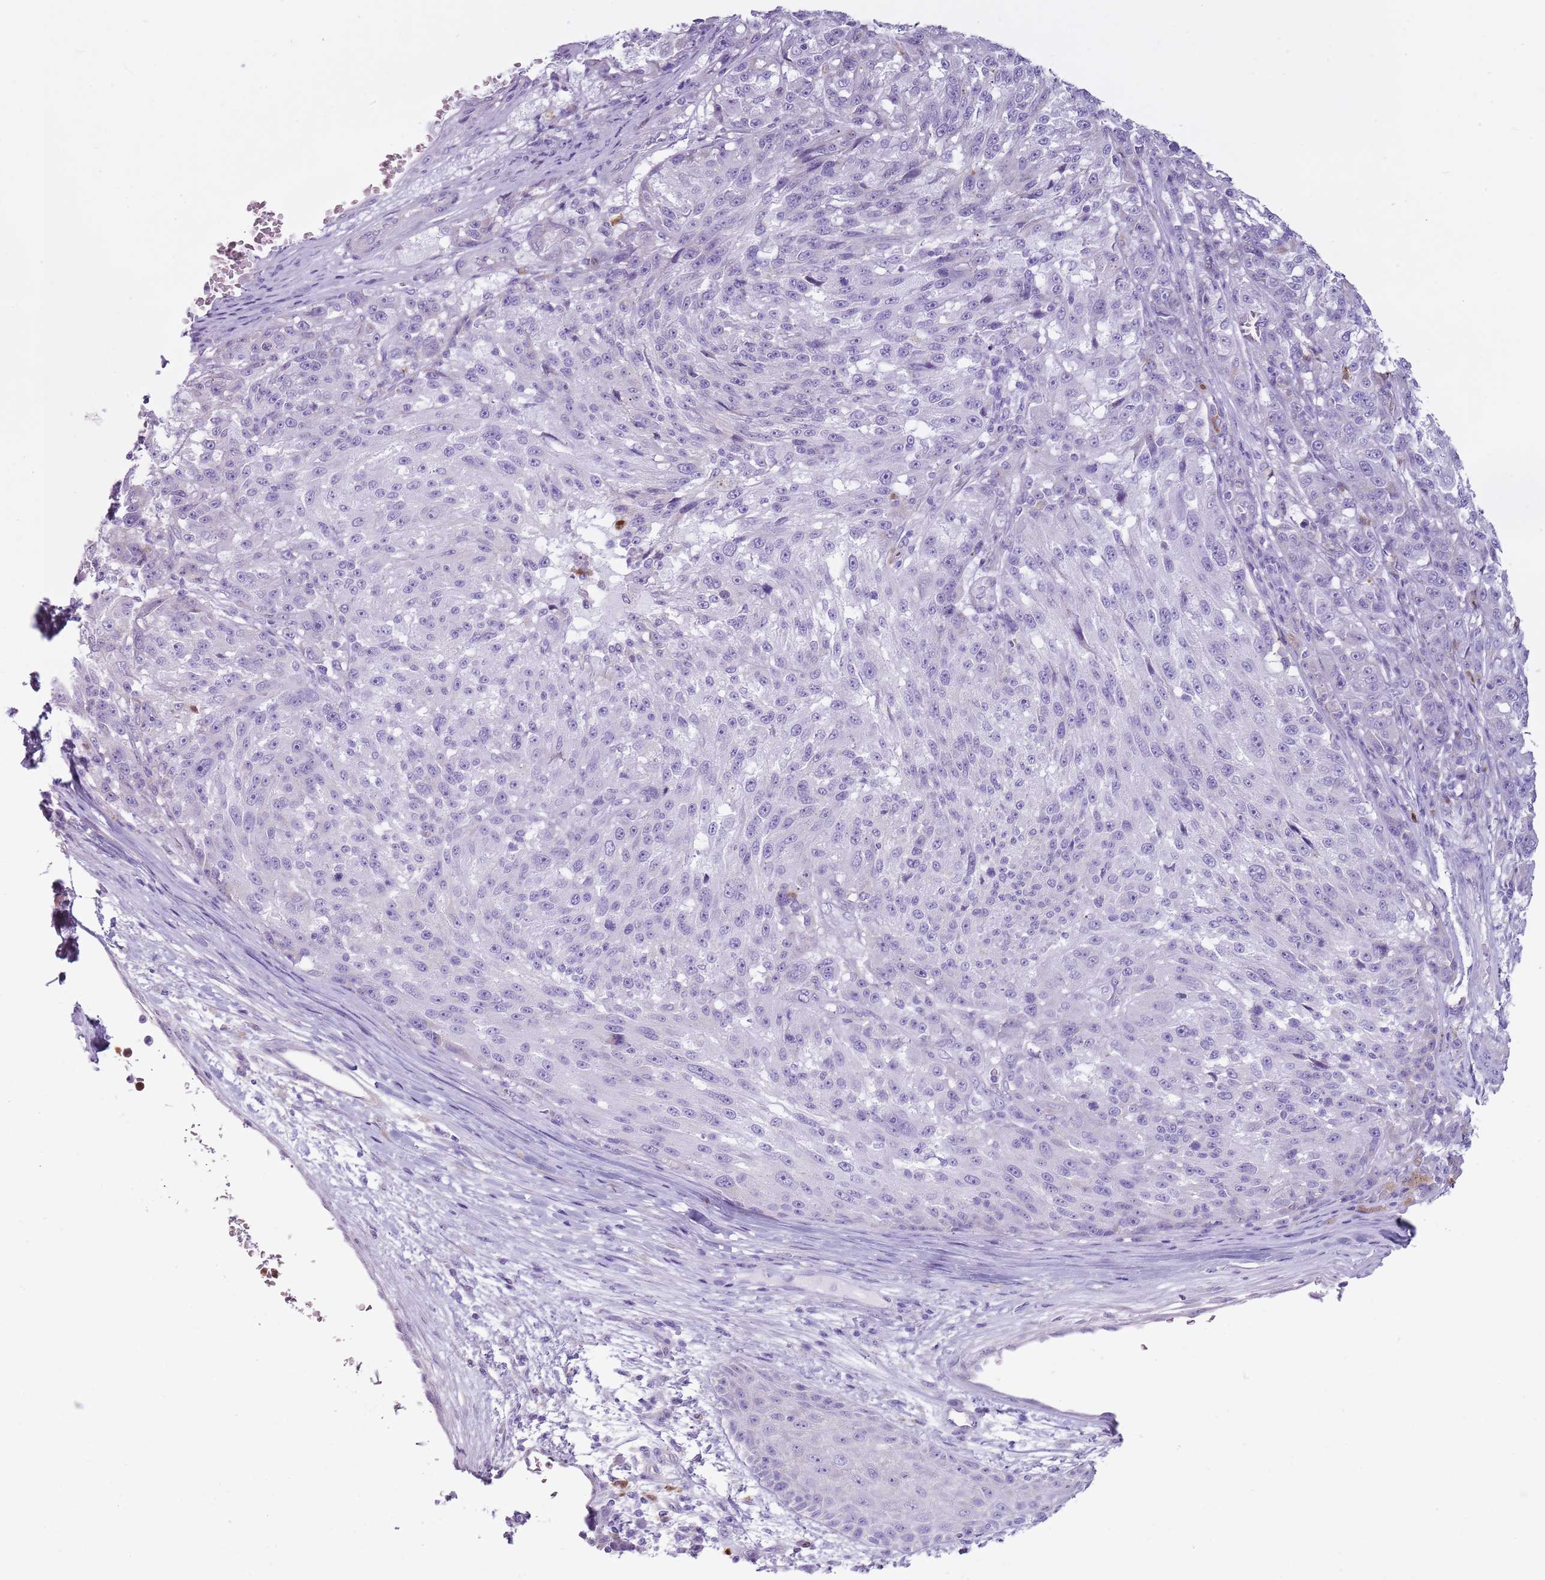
{"staining": {"intensity": "negative", "quantity": "none", "location": "none"}, "tissue": "melanoma", "cell_type": "Tumor cells", "image_type": "cancer", "snomed": [{"axis": "morphology", "description": "Malignant melanoma, NOS"}, {"axis": "topography", "description": "Skin"}], "caption": "This is an IHC image of malignant melanoma. There is no expression in tumor cells.", "gene": "CD177", "patient": {"sex": "male", "age": 53}}